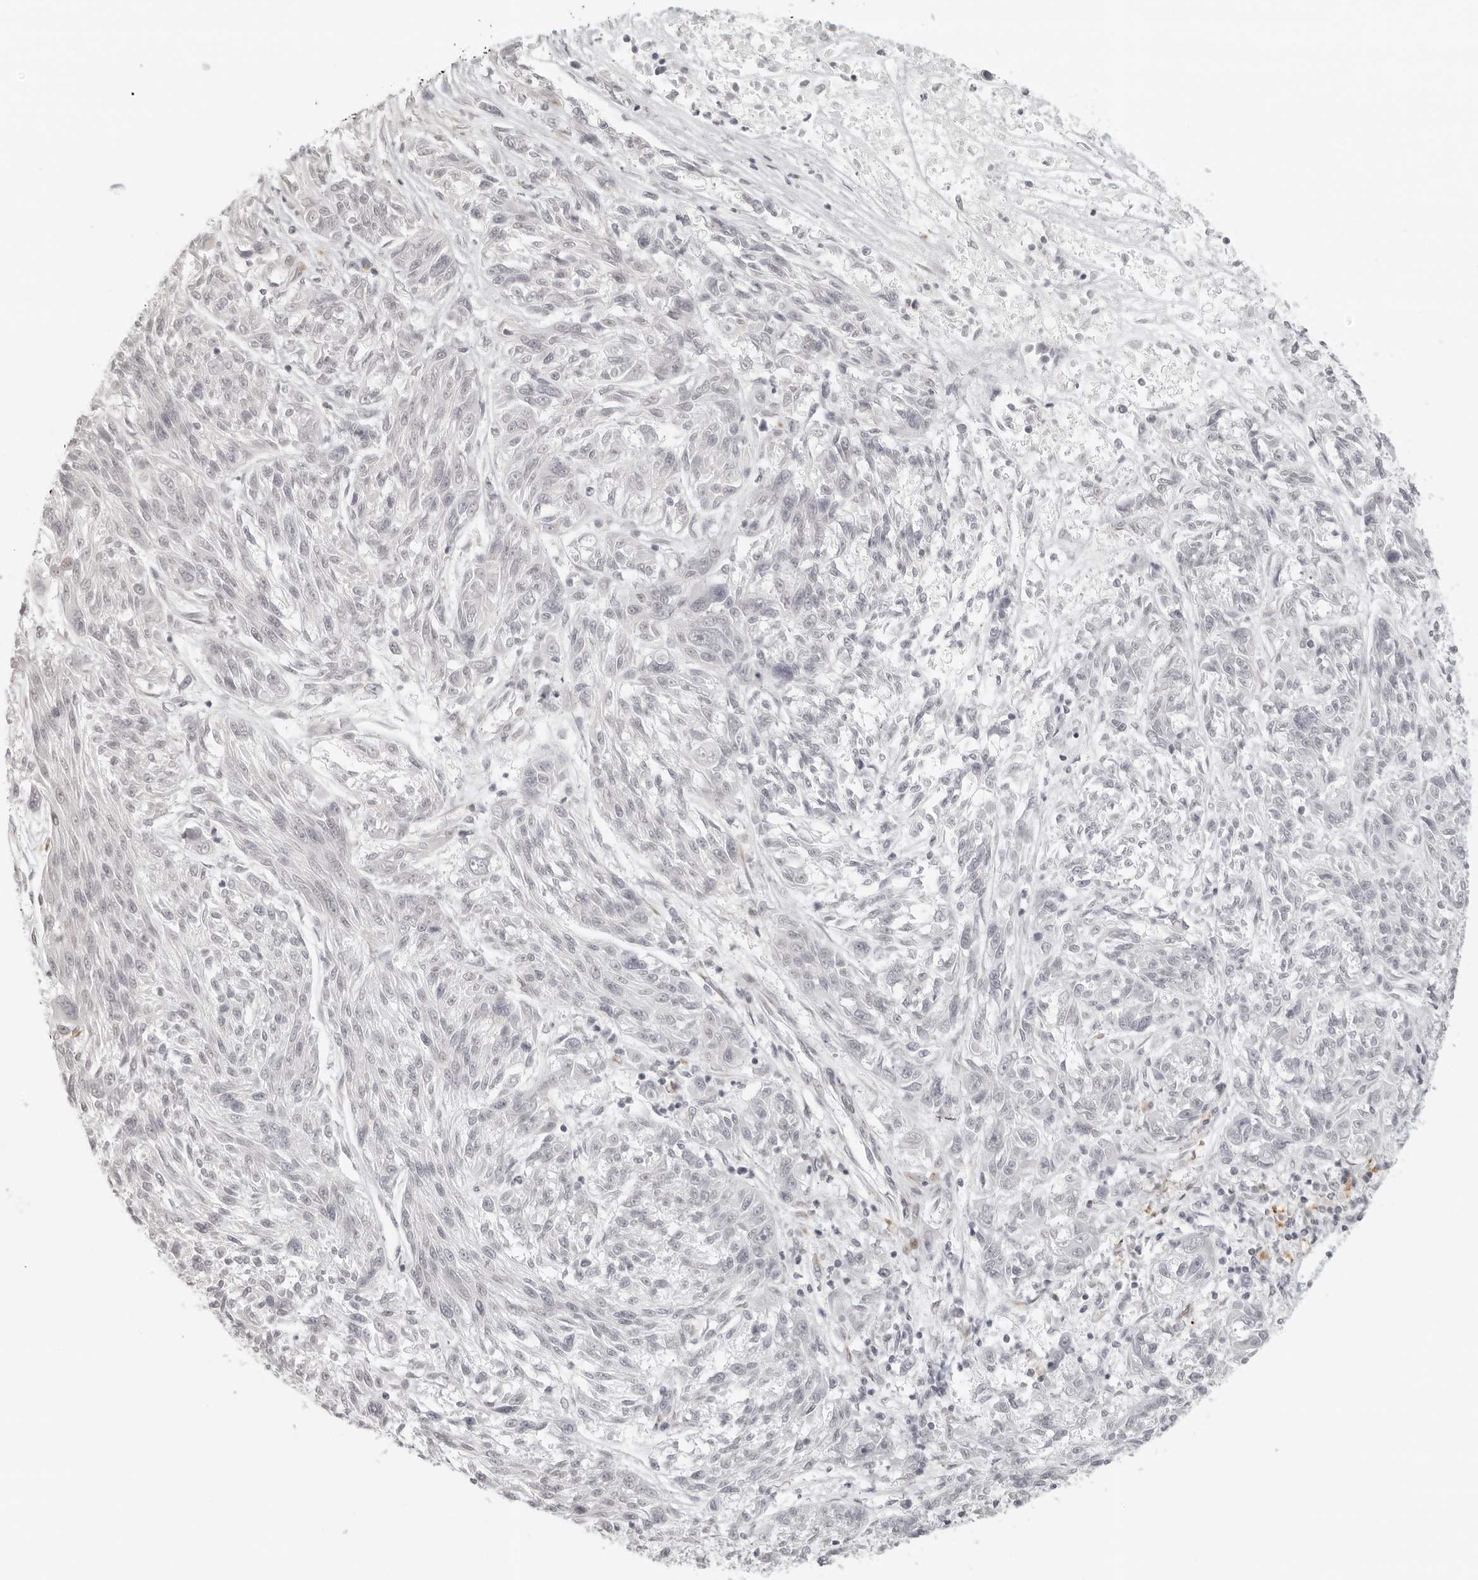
{"staining": {"intensity": "negative", "quantity": "none", "location": "none"}, "tissue": "melanoma", "cell_type": "Tumor cells", "image_type": "cancer", "snomed": [{"axis": "morphology", "description": "Malignant melanoma, NOS"}, {"axis": "topography", "description": "Skin"}], "caption": "An immunohistochemistry photomicrograph of malignant melanoma is shown. There is no staining in tumor cells of malignant melanoma.", "gene": "ZNF678", "patient": {"sex": "male", "age": 53}}